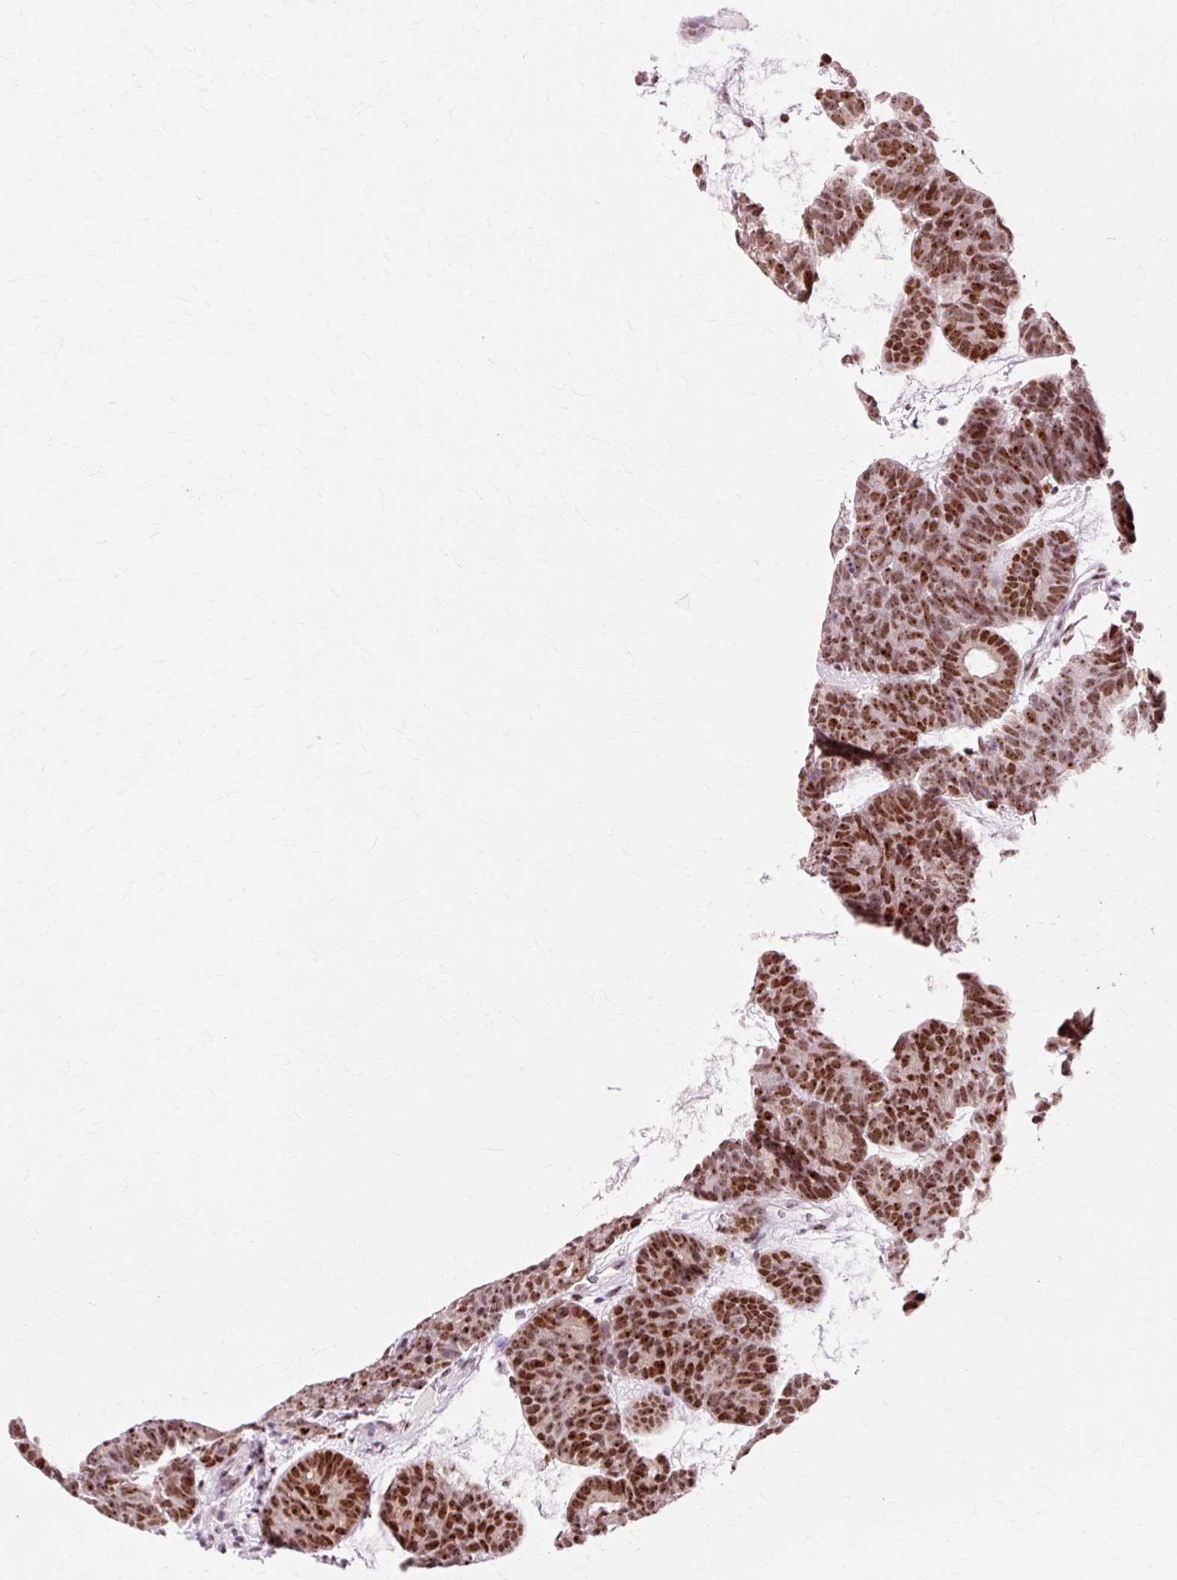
{"staining": {"intensity": "strong", "quantity": ">75%", "location": "nuclear"}, "tissue": "head and neck cancer", "cell_type": "Tumor cells", "image_type": "cancer", "snomed": [{"axis": "morphology", "description": "Adenocarcinoma, NOS"}, {"axis": "topography", "description": "Head-Neck"}], "caption": "This is an image of IHC staining of head and neck adenocarcinoma, which shows strong staining in the nuclear of tumor cells.", "gene": "MACROD2", "patient": {"sex": "female", "age": 81}}